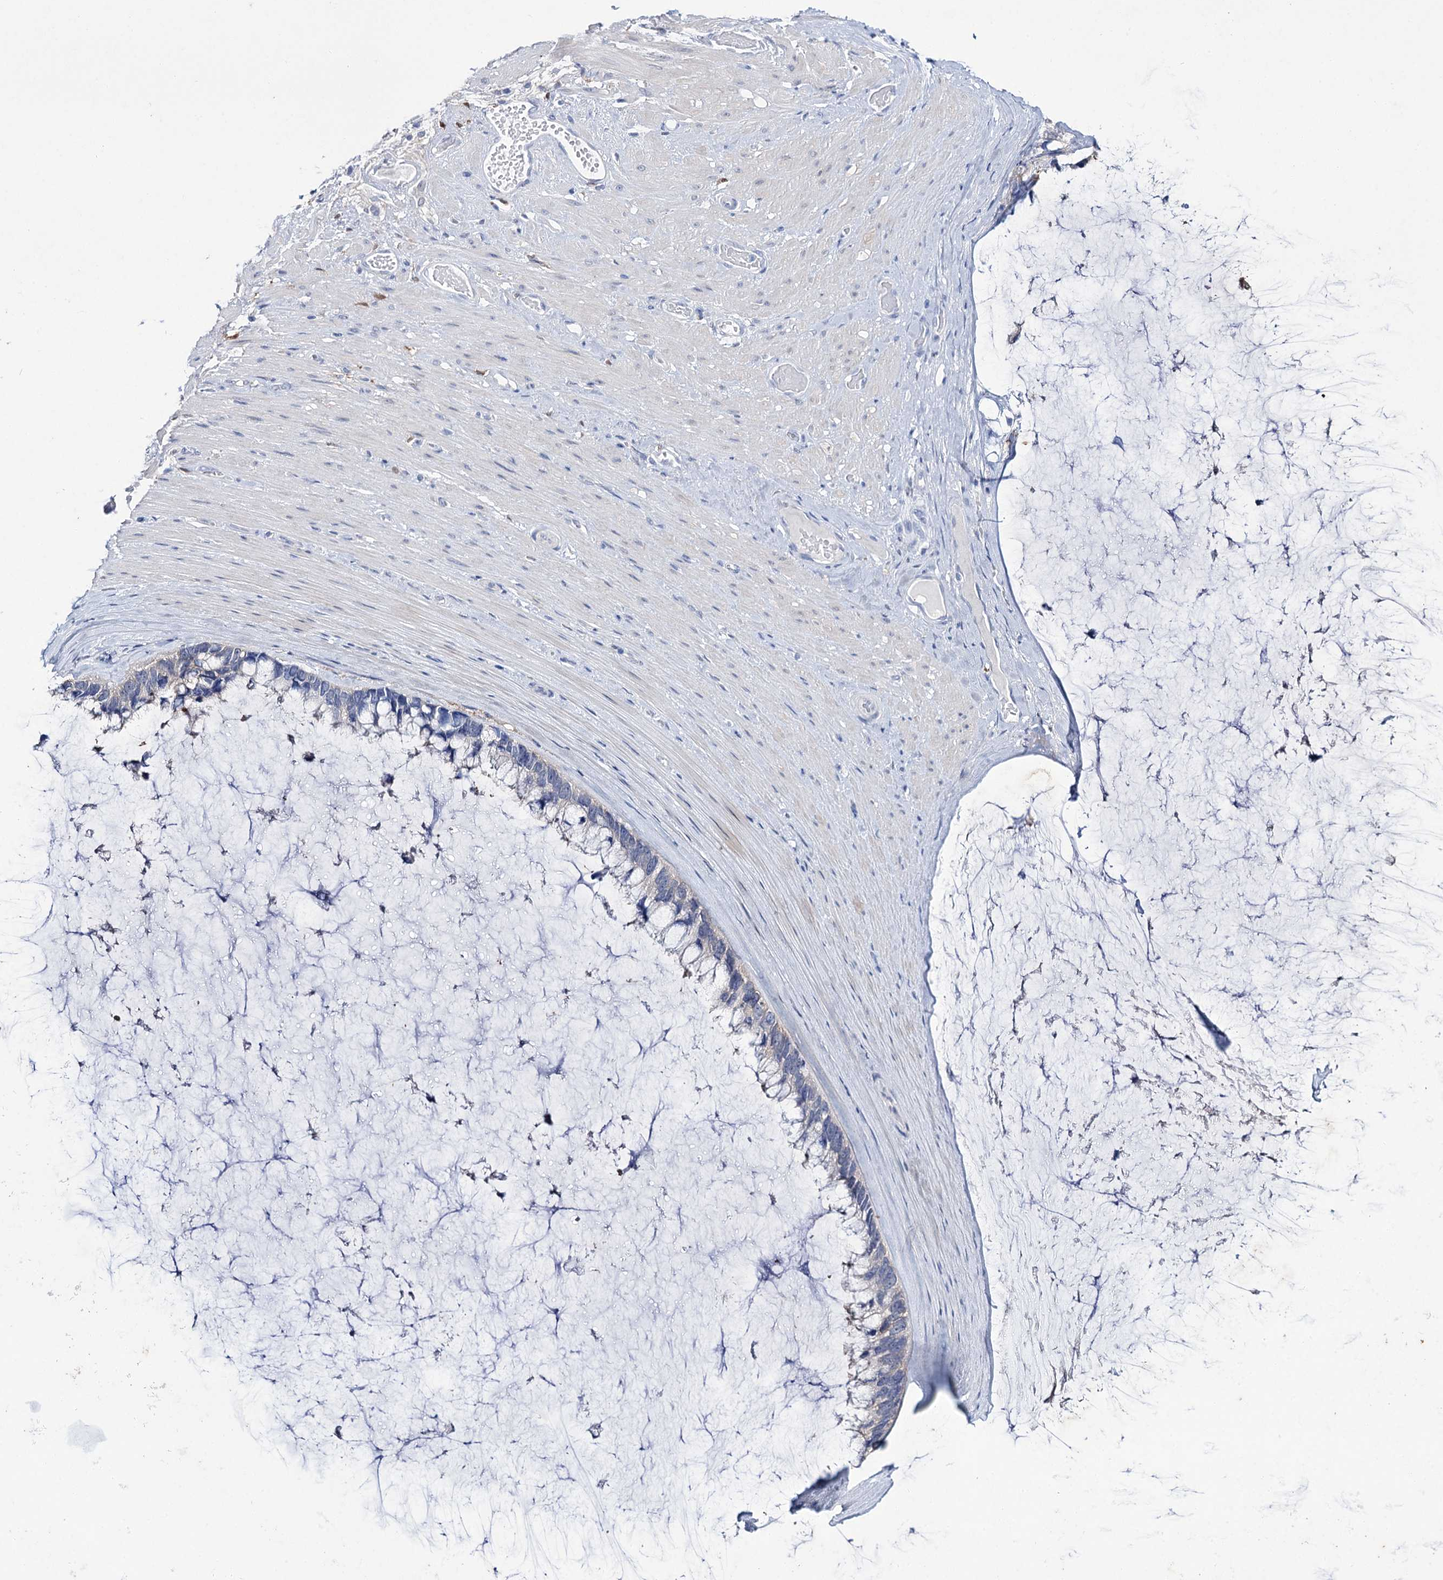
{"staining": {"intensity": "negative", "quantity": "none", "location": "none"}, "tissue": "ovarian cancer", "cell_type": "Tumor cells", "image_type": "cancer", "snomed": [{"axis": "morphology", "description": "Cystadenocarcinoma, mucinous, NOS"}, {"axis": "topography", "description": "Ovary"}], "caption": "Immunohistochemical staining of mucinous cystadenocarcinoma (ovarian) demonstrates no significant positivity in tumor cells.", "gene": "LYZL4", "patient": {"sex": "female", "age": 39}}